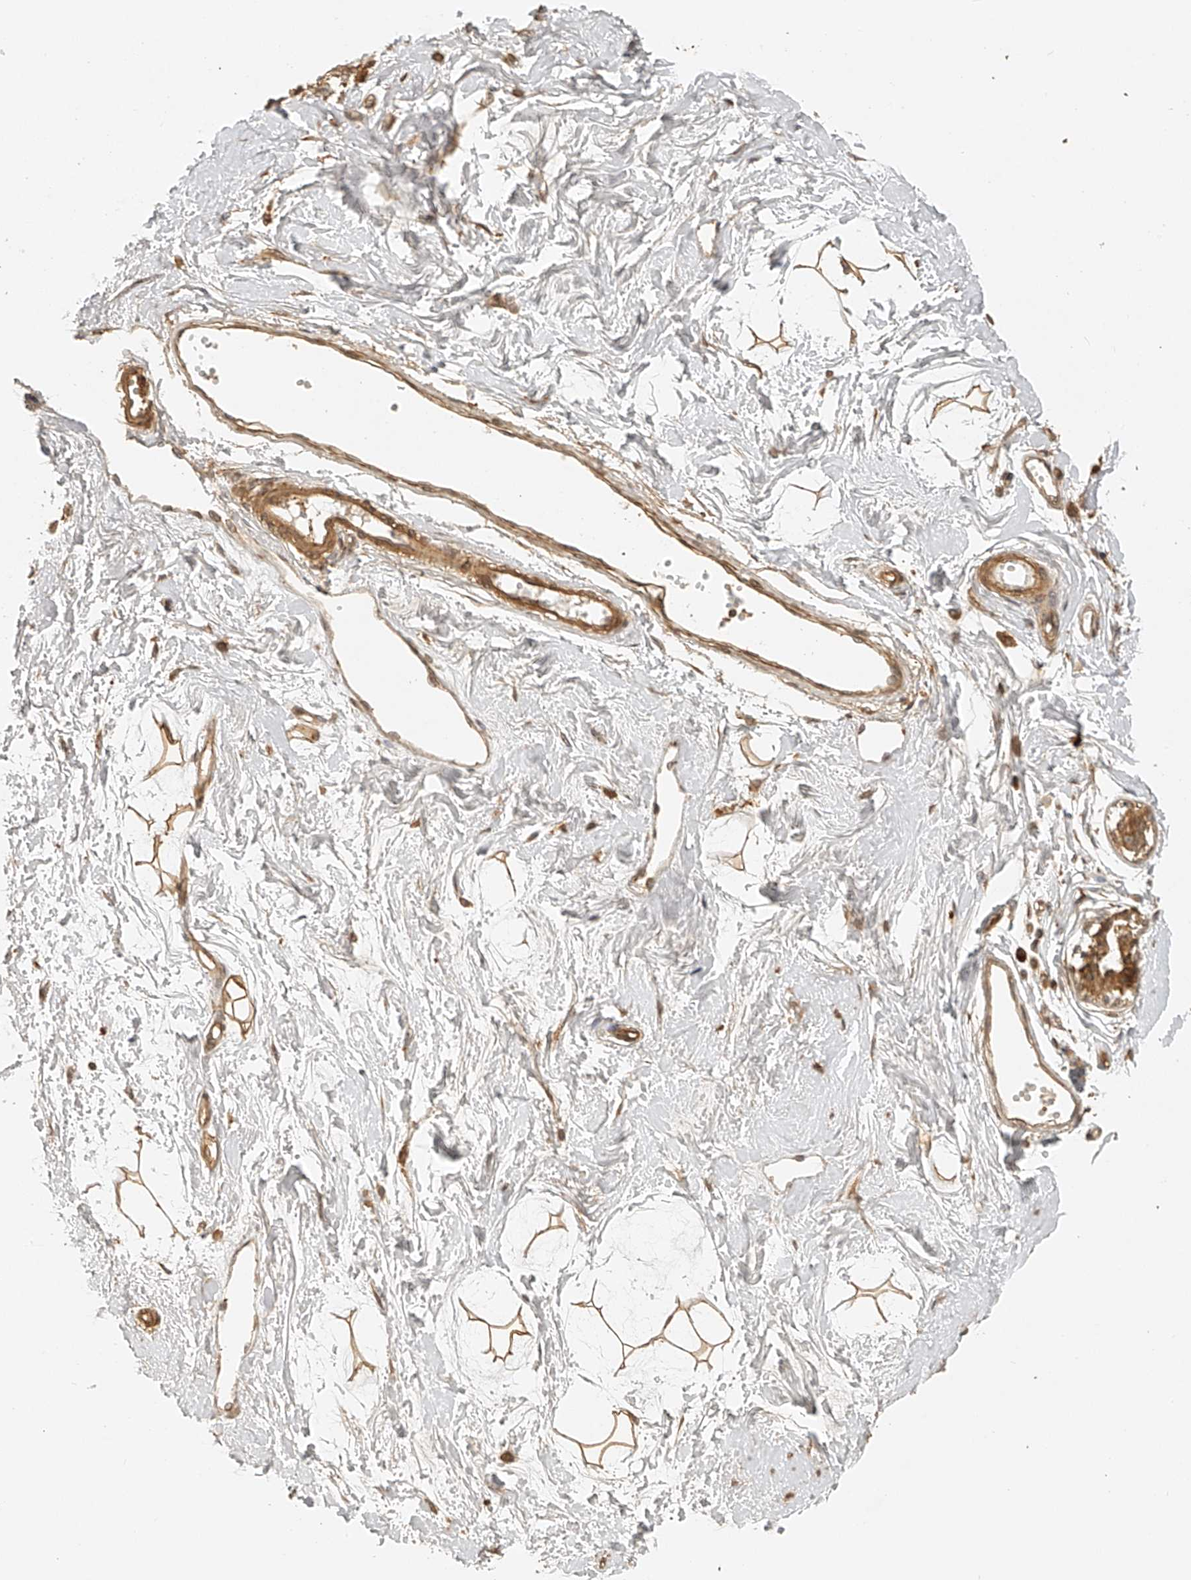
{"staining": {"intensity": "strong", "quantity": ">75%", "location": "cytoplasmic/membranous"}, "tissue": "breast", "cell_type": "Adipocytes", "image_type": "normal", "snomed": [{"axis": "morphology", "description": "Normal tissue, NOS"}, {"axis": "topography", "description": "Breast"}], "caption": "Adipocytes show high levels of strong cytoplasmic/membranous positivity in about >75% of cells in normal human breast.", "gene": "BCL2L11", "patient": {"sex": "female", "age": 45}}